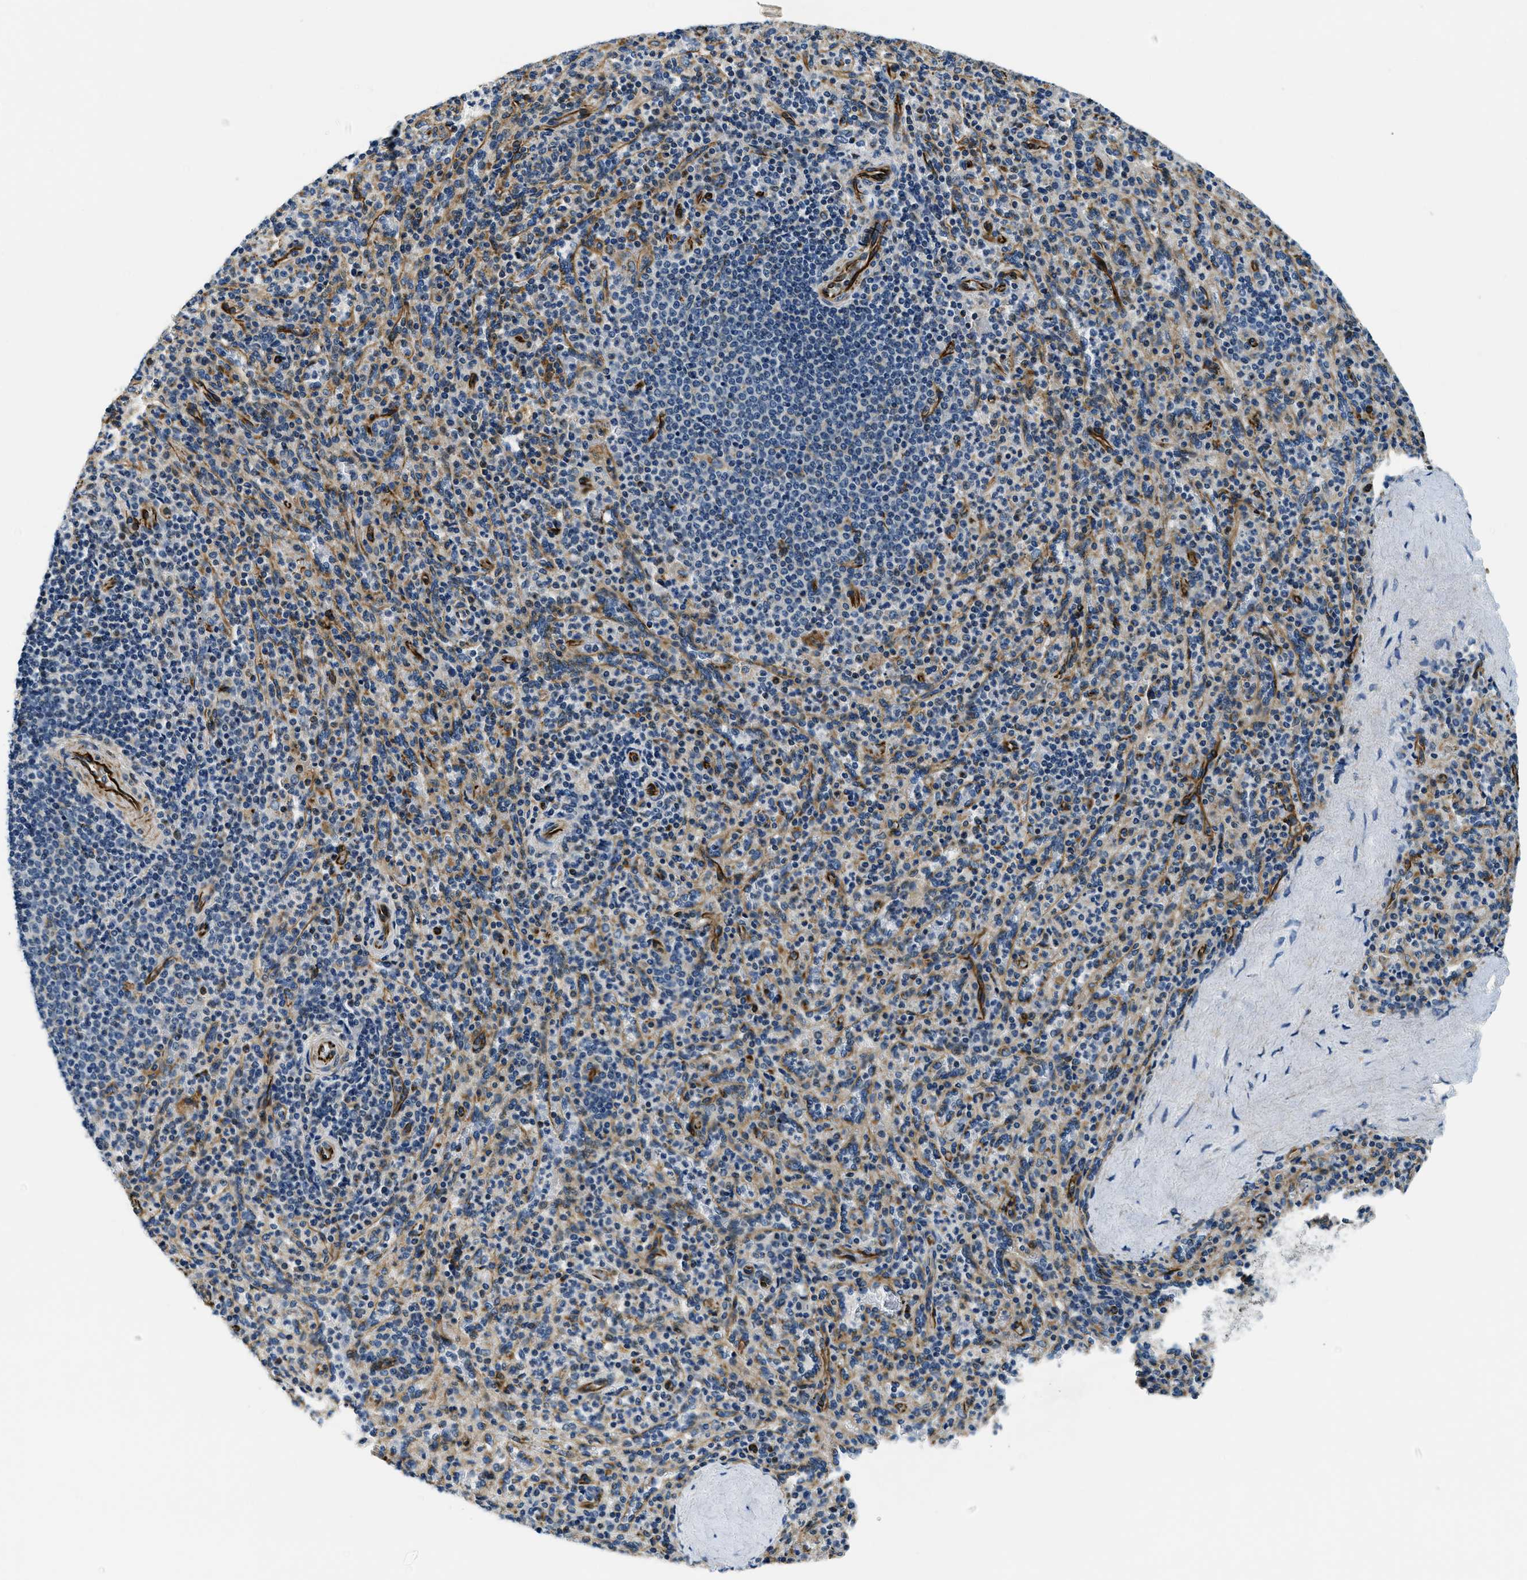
{"staining": {"intensity": "moderate", "quantity": "<25%", "location": "cytoplasmic/membranous"}, "tissue": "spleen", "cell_type": "Cells in red pulp", "image_type": "normal", "snomed": [{"axis": "morphology", "description": "Normal tissue, NOS"}, {"axis": "topography", "description": "Spleen"}], "caption": "Brown immunohistochemical staining in unremarkable spleen shows moderate cytoplasmic/membranous staining in approximately <25% of cells in red pulp. (DAB = brown stain, brightfield microscopy at high magnification).", "gene": "GNS", "patient": {"sex": "male", "age": 36}}